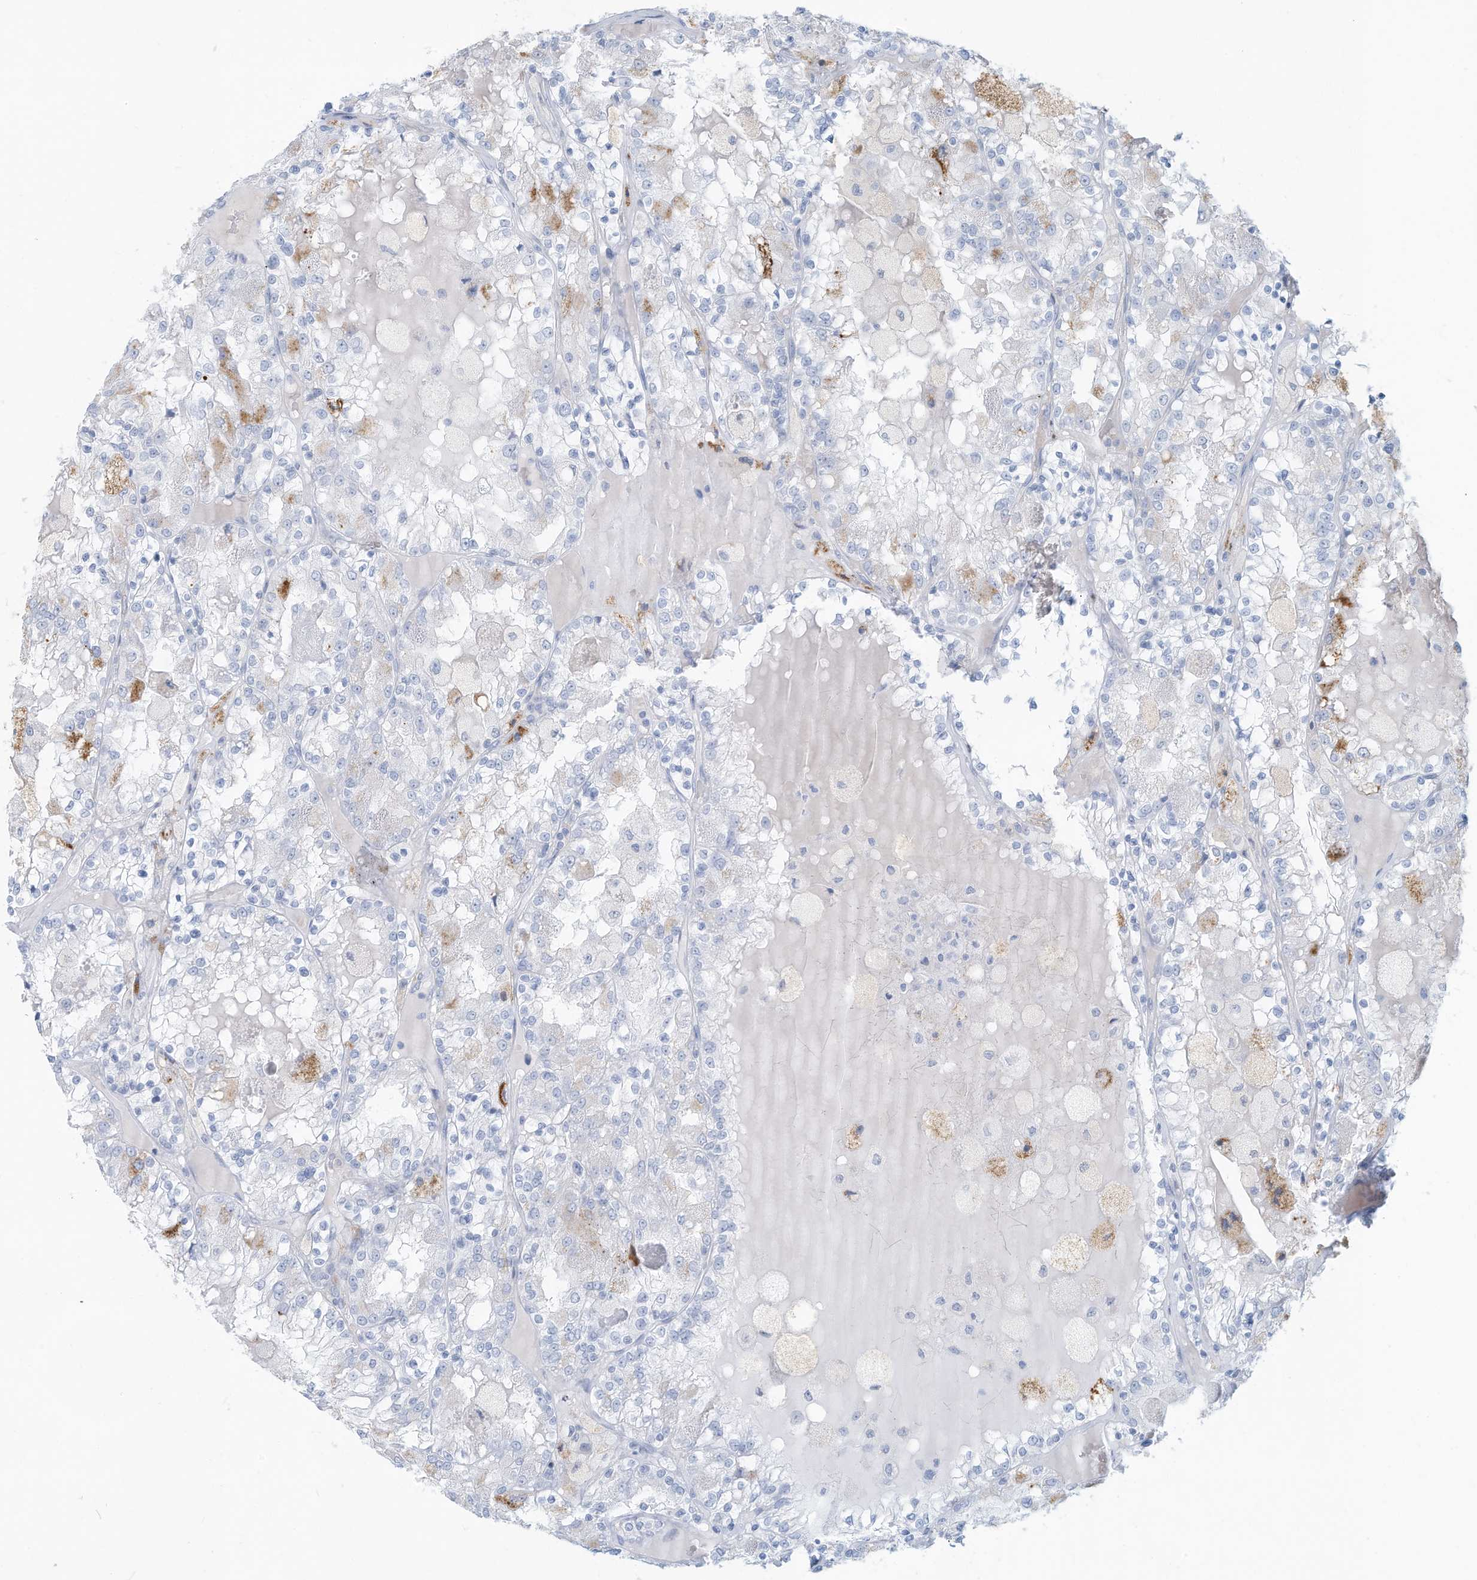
{"staining": {"intensity": "negative", "quantity": "none", "location": "none"}, "tissue": "renal cancer", "cell_type": "Tumor cells", "image_type": "cancer", "snomed": [{"axis": "morphology", "description": "Adenocarcinoma, NOS"}, {"axis": "topography", "description": "Kidney"}], "caption": "IHC photomicrograph of neoplastic tissue: human adenocarcinoma (renal) stained with DAB (3,3'-diaminobenzidine) exhibits no significant protein staining in tumor cells. (DAB (3,3'-diaminobenzidine) immunohistochemistry with hematoxylin counter stain).", "gene": "ERI2", "patient": {"sex": "female", "age": 56}}